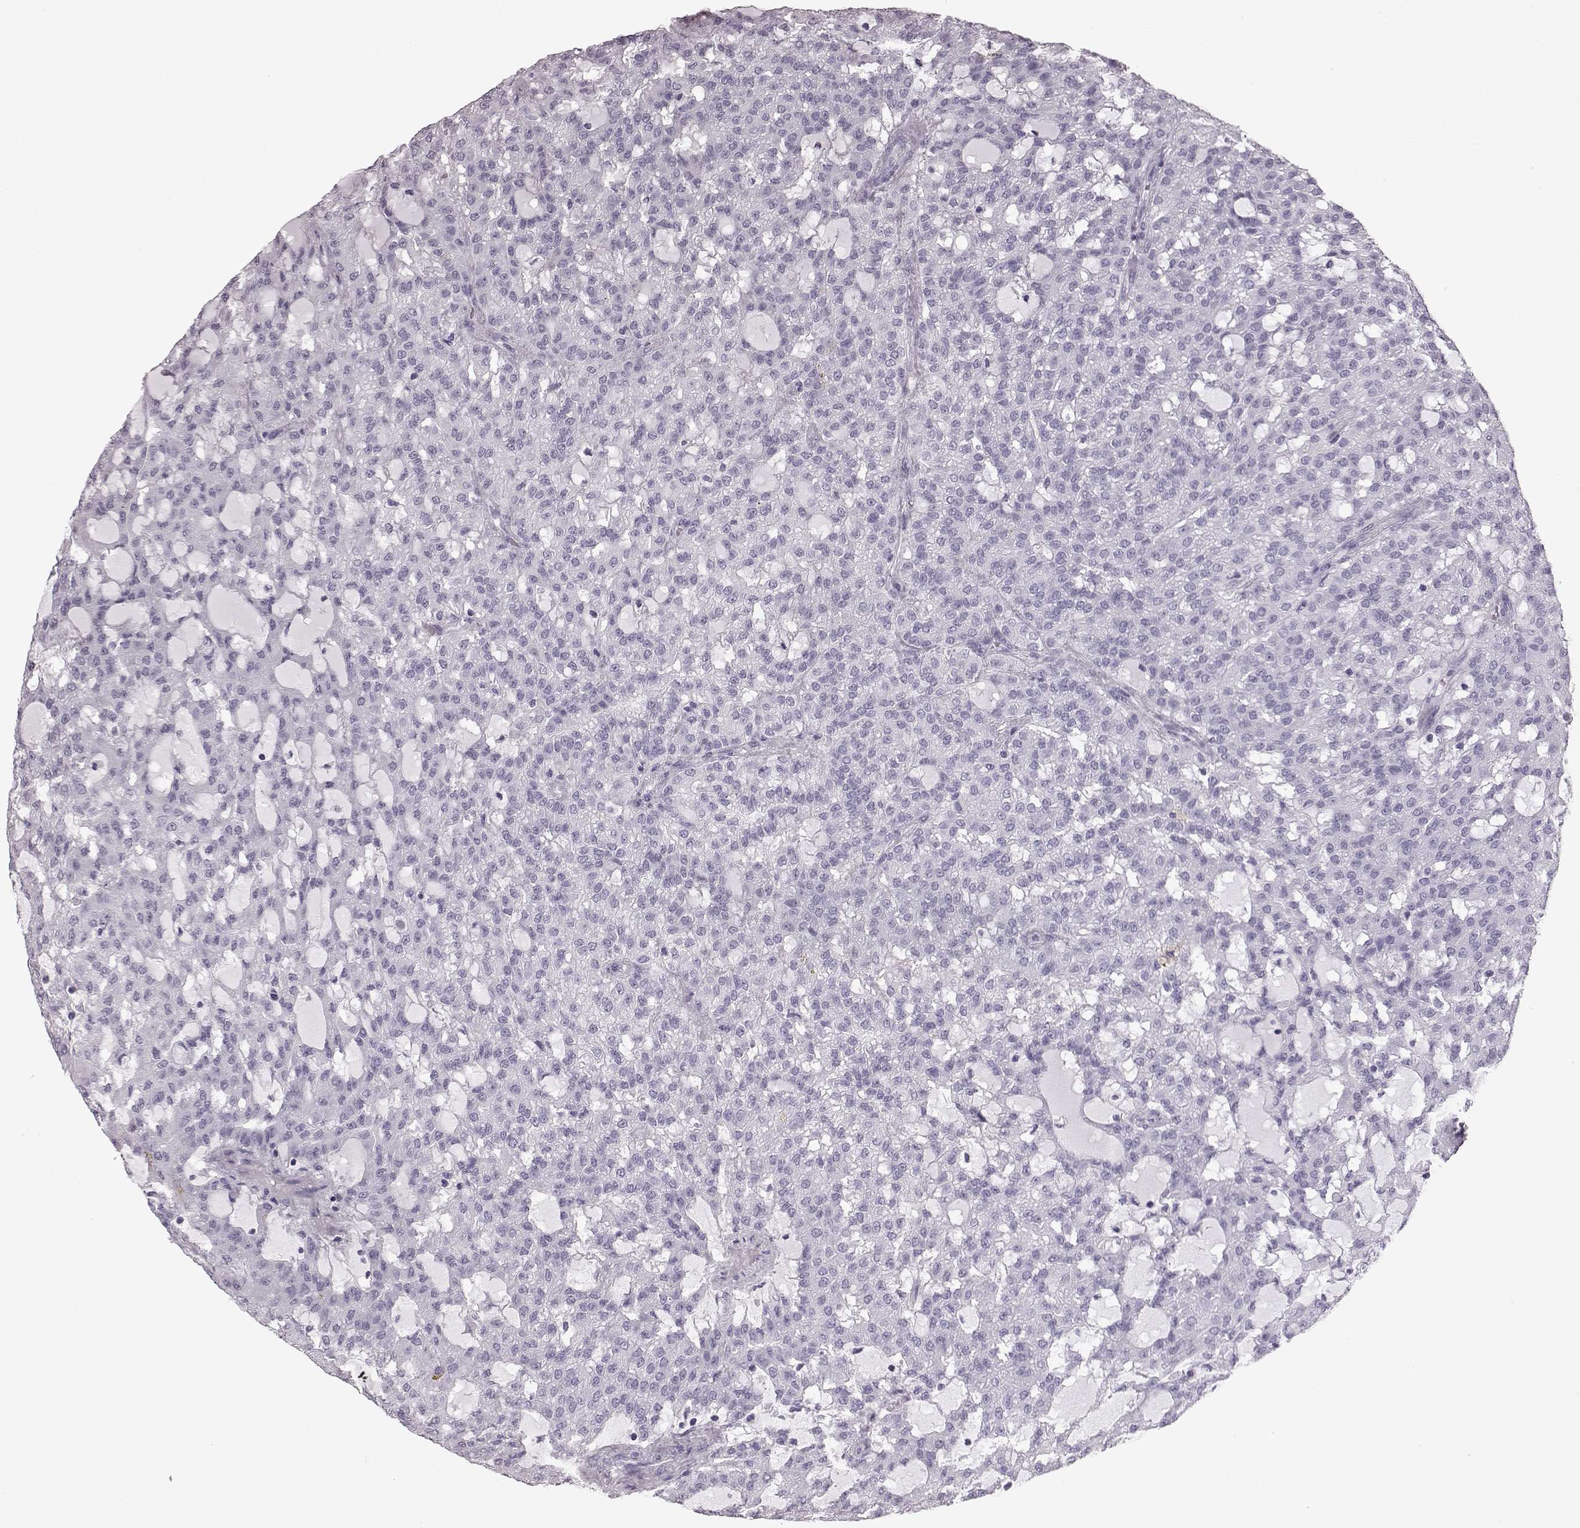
{"staining": {"intensity": "negative", "quantity": "none", "location": "none"}, "tissue": "renal cancer", "cell_type": "Tumor cells", "image_type": "cancer", "snomed": [{"axis": "morphology", "description": "Adenocarcinoma, NOS"}, {"axis": "topography", "description": "Kidney"}], "caption": "Renal adenocarcinoma was stained to show a protein in brown. There is no significant staining in tumor cells.", "gene": "FUT4", "patient": {"sex": "male", "age": 63}}